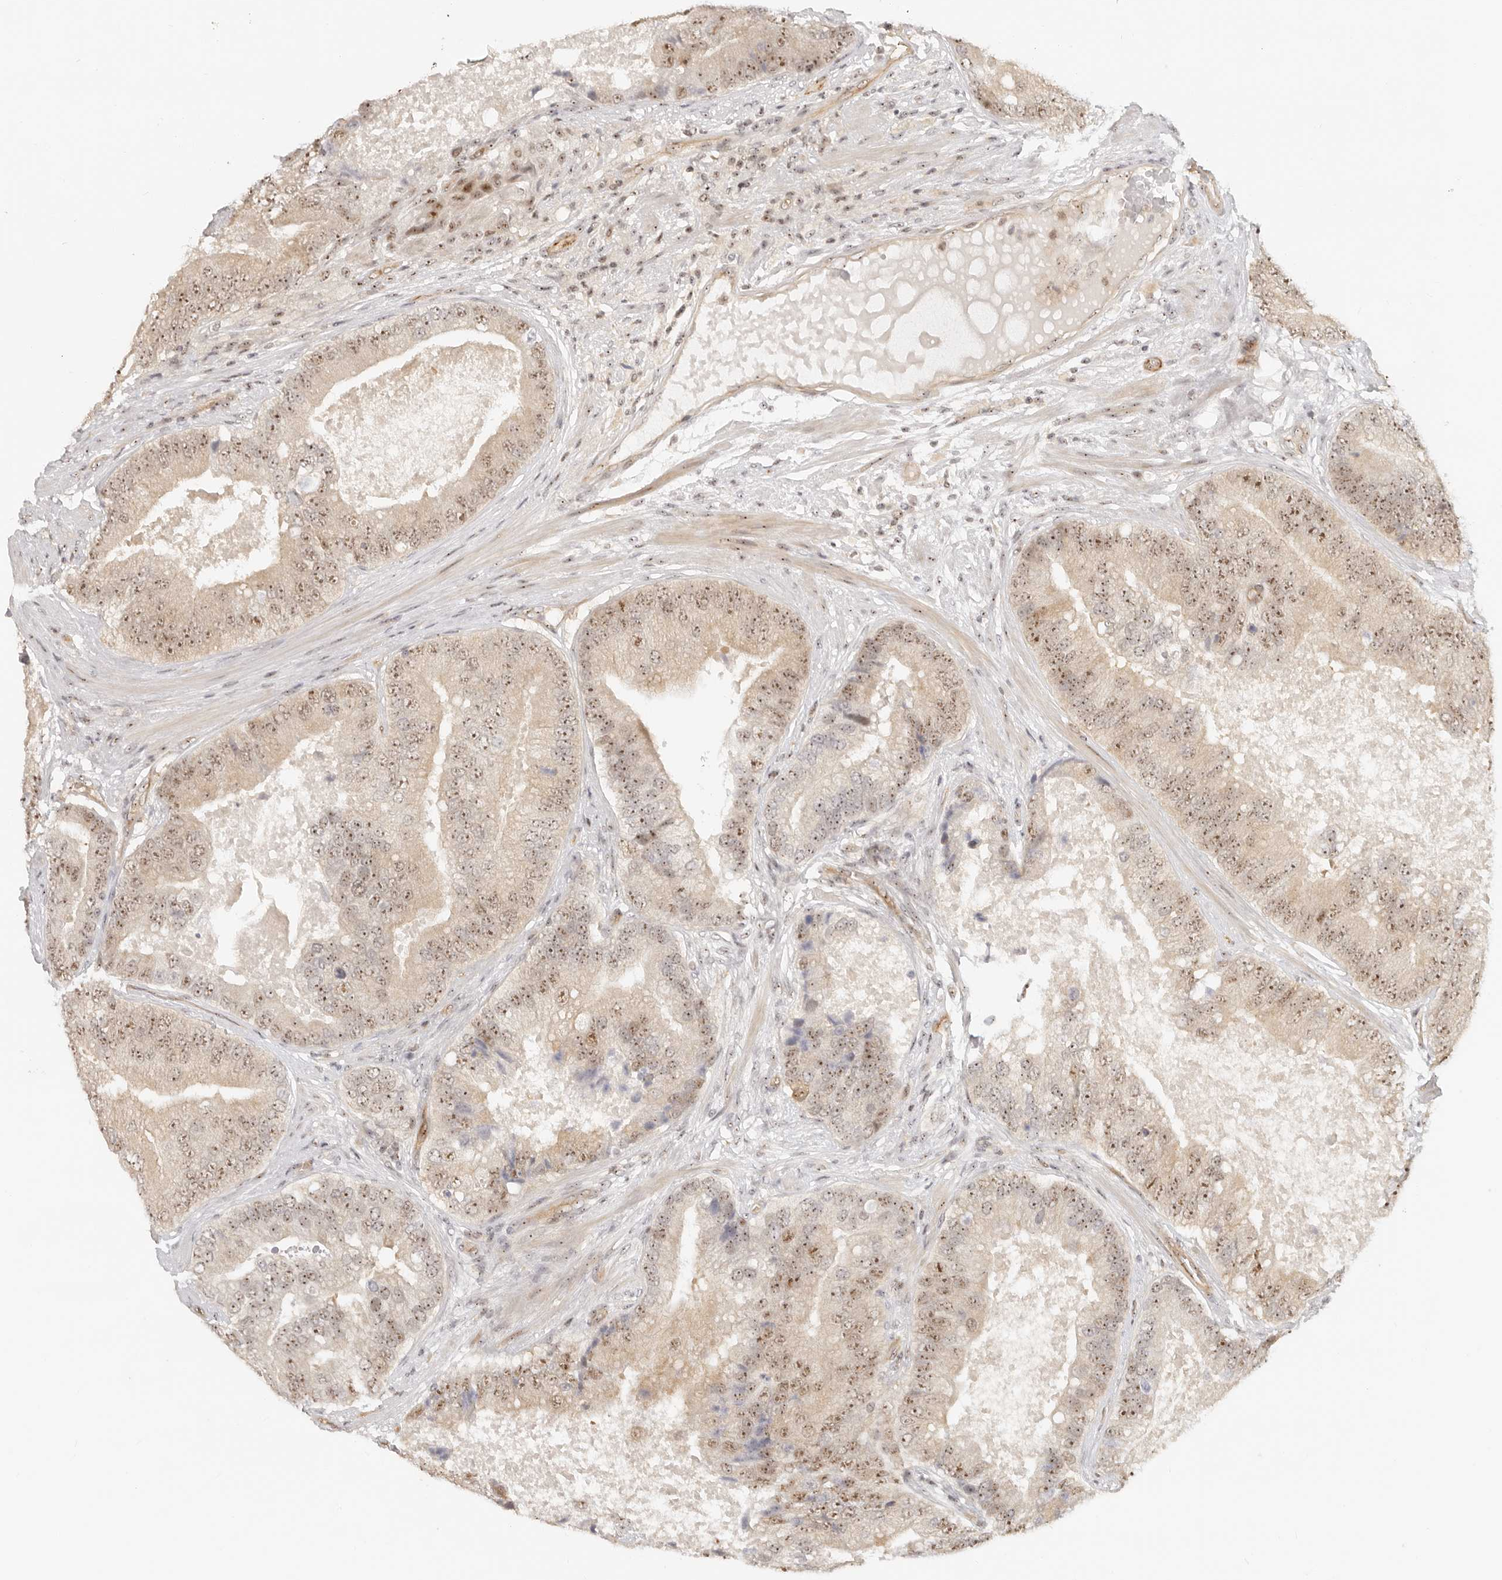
{"staining": {"intensity": "moderate", "quantity": ">75%", "location": "nuclear"}, "tissue": "prostate cancer", "cell_type": "Tumor cells", "image_type": "cancer", "snomed": [{"axis": "morphology", "description": "Adenocarcinoma, High grade"}, {"axis": "topography", "description": "Prostate"}], "caption": "An image of human high-grade adenocarcinoma (prostate) stained for a protein demonstrates moderate nuclear brown staining in tumor cells.", "gene": "BAP1", "patient": {"sex": "male", "age": 70}}